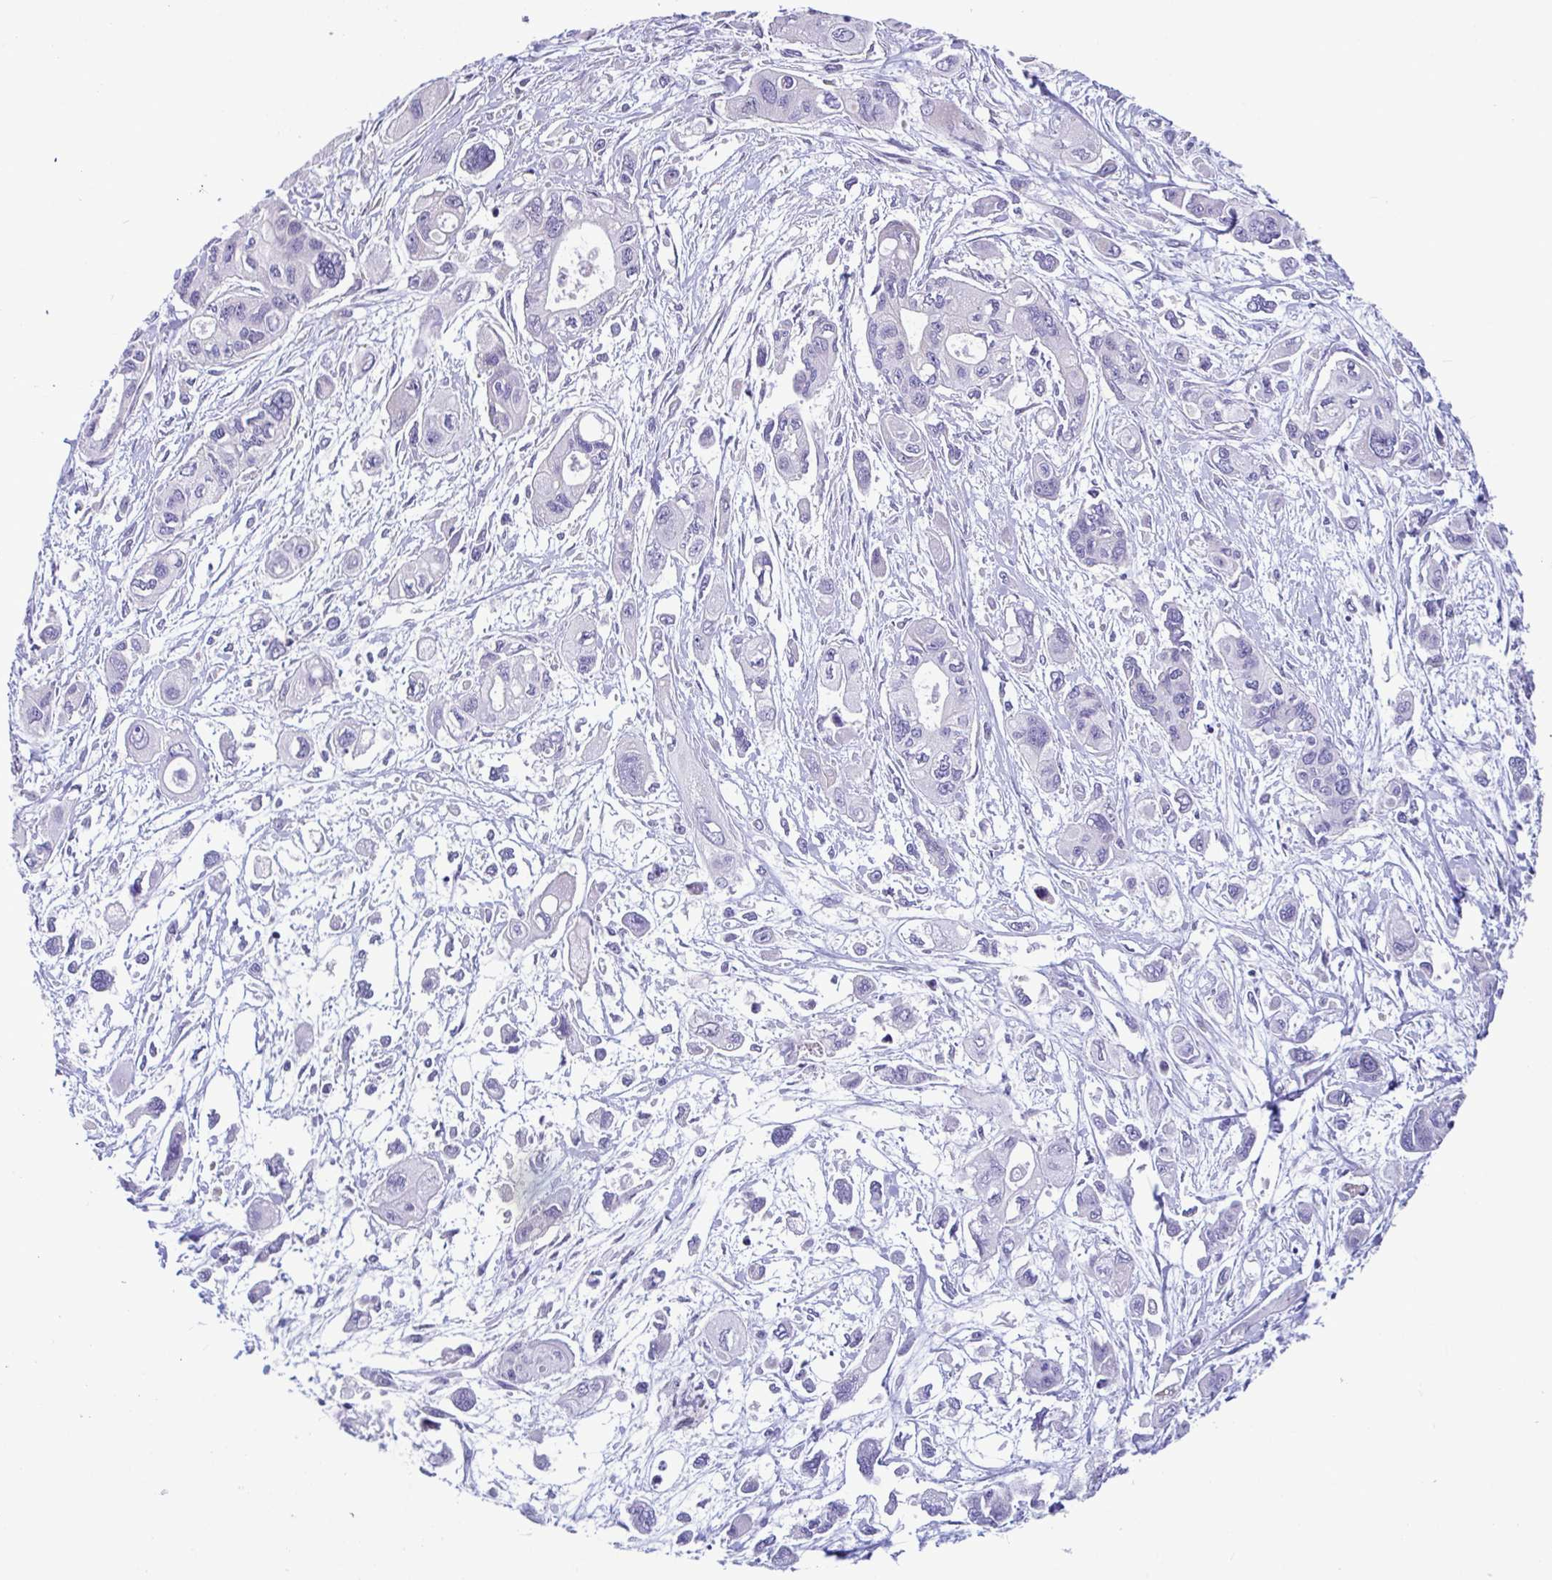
{"staining": {"intensity": "negative", "quantity": "none", "location": "none"}, "tissue": "pancreatic cancer", "cell_type": "Tumor cells", "image_type": "cancer", "snomed": [{"axis": "morphology", "description": "Adenocarcinoma, NOS"}, {"axis": "topography", "description": "Pancreas"}], "caption": "There is no significant expression in tumor cells of pancreatic cancer.", "gene": "DTX3", "patient": {"sex": "female", "age": 47}}